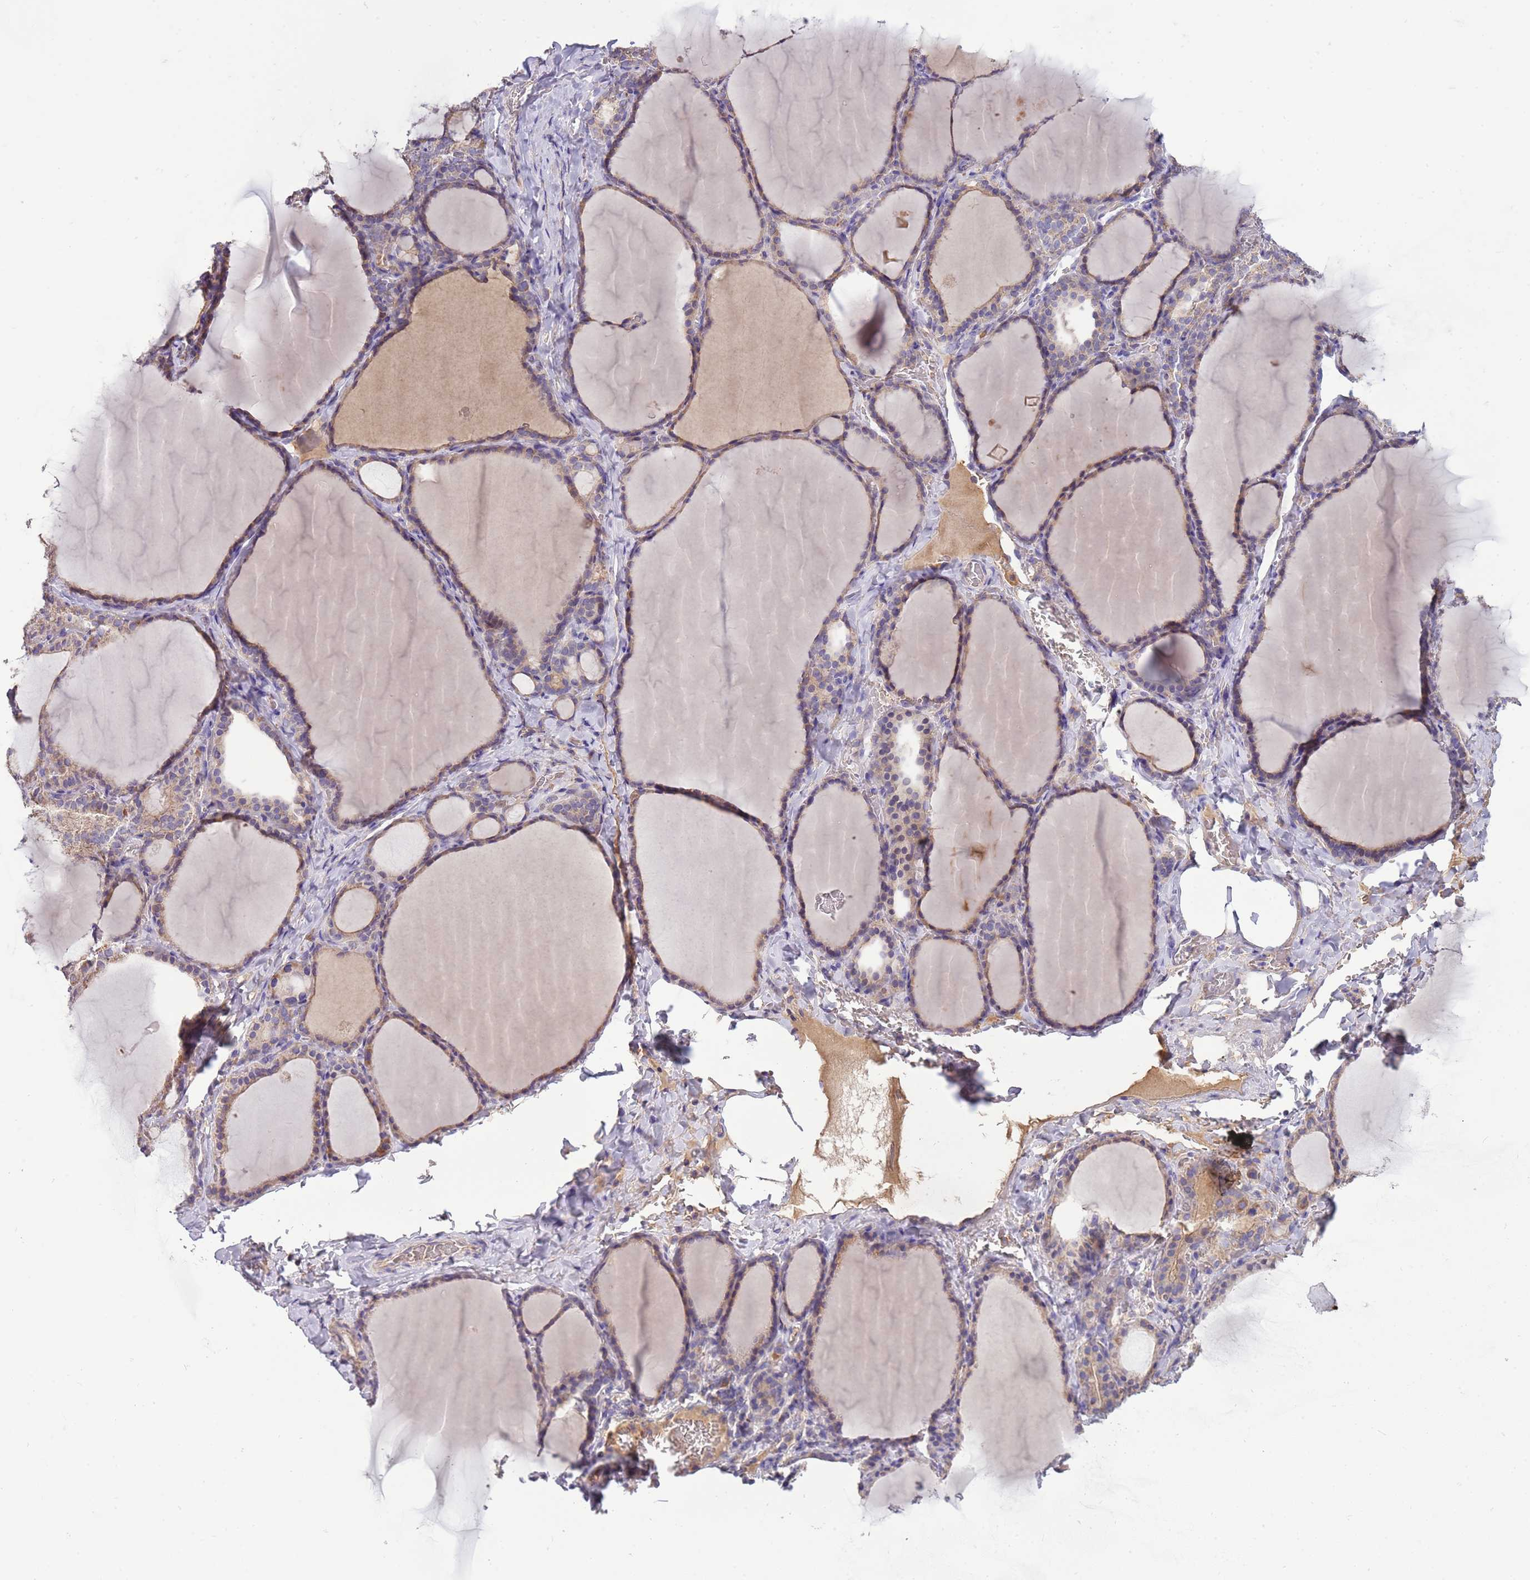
{"staining": {"intensity": "weak", "quantity": ">75%", "location": "cytoplasmic/membranous"}, "tissue": "thyroid gland", "cell_type": "Glandular cells", "image_type": "normal", "snomed": [{"axis": "morphology", "description": "Normal tissue, NOS"}, {"axis": "topography", "description": "Thyroid gland"}], "caption": "Glandular cells show weak cytoplasmic/membranous positivity in about >75% of cells in benign thyroid gland.", "gene": "TRMO", "patient": {"sex": "female", "age": 39}}